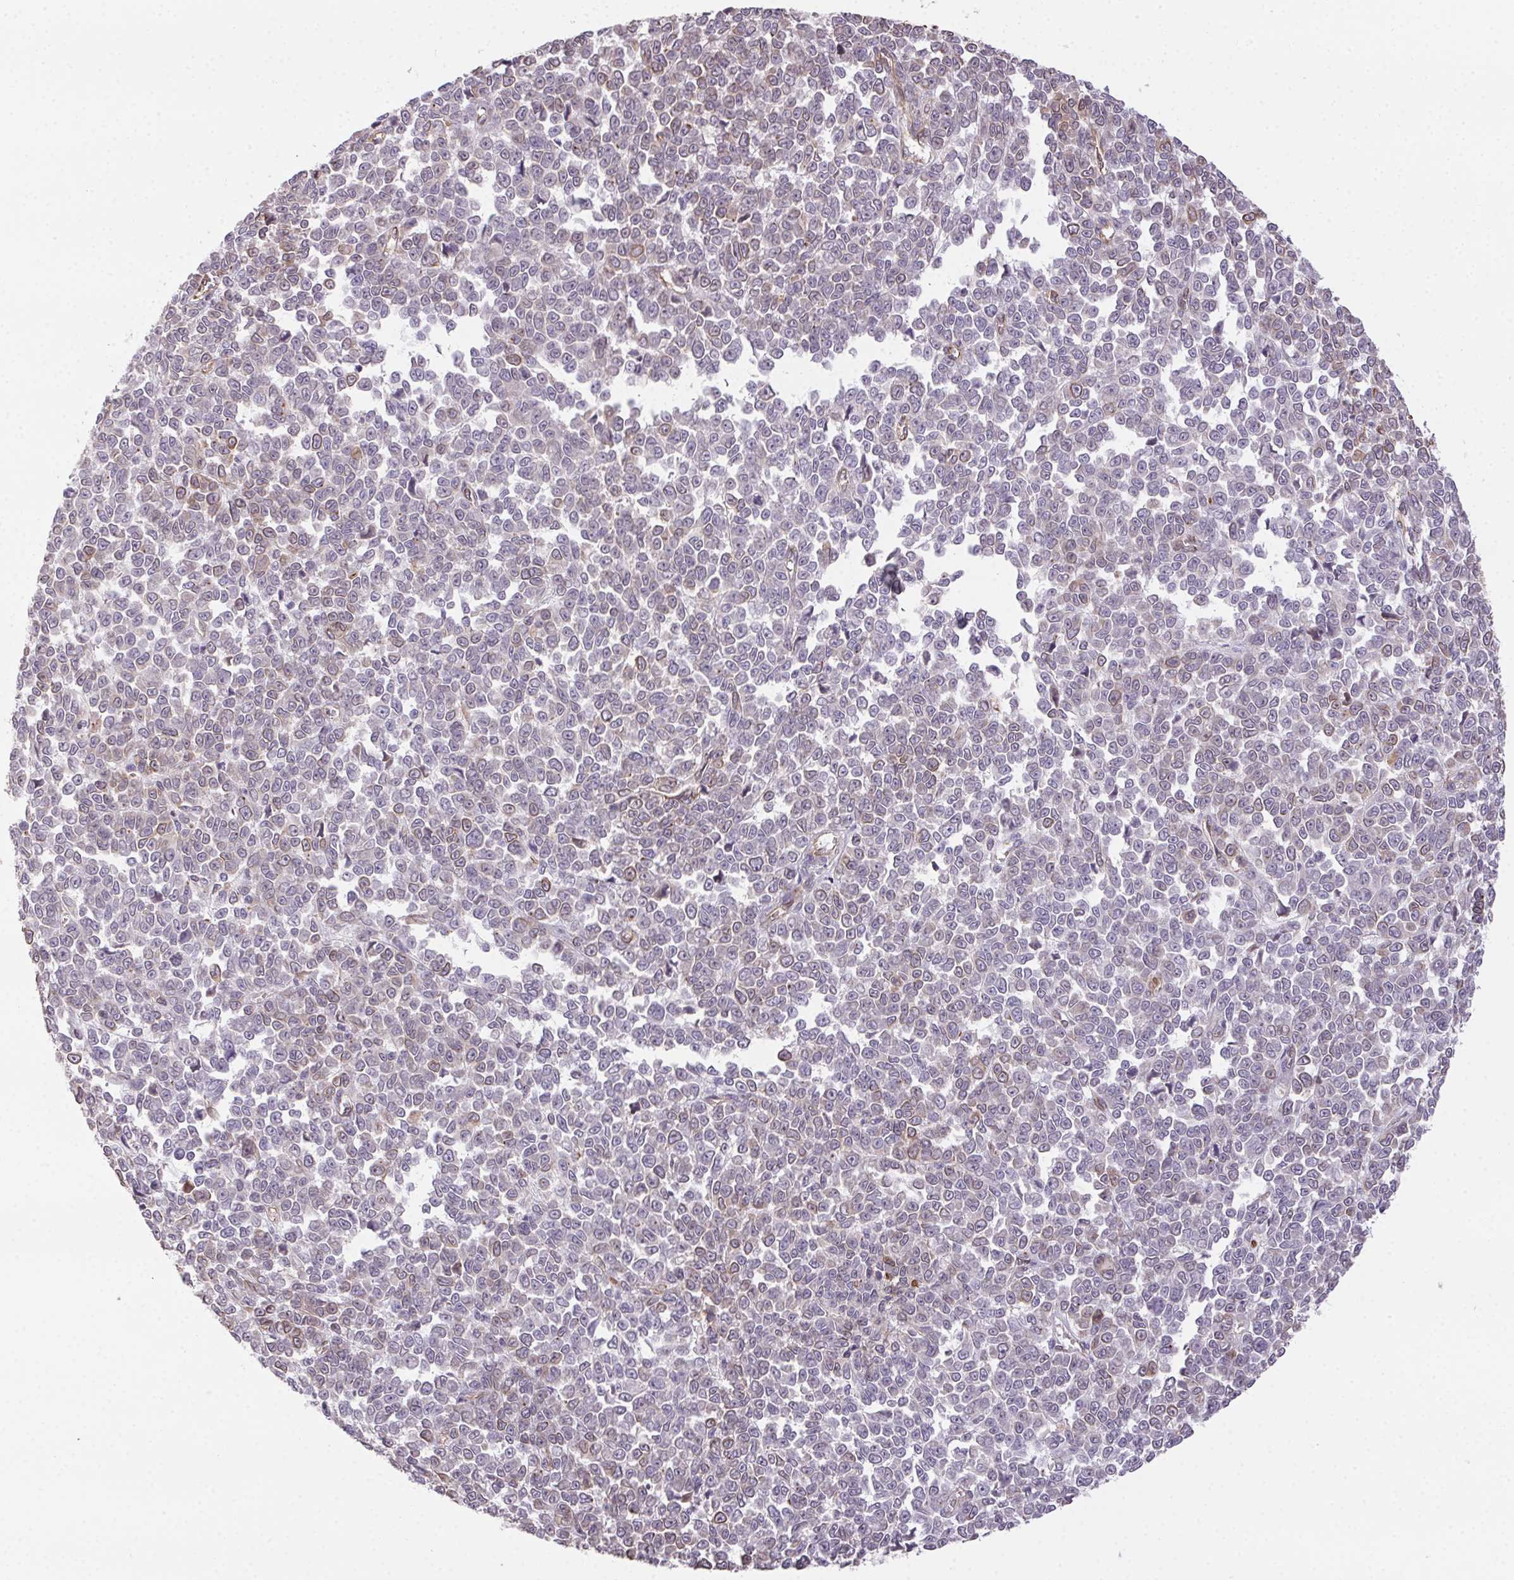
{"staining": {"intensity": "weak", "quantity": "<25%", "location": "cytoplasmic/membranous"}, "tissue": "melanoma", "cell_type": "Tumor cells", "image_type": "cancer", "snomed": [{"axis": "morphology", "description": "Malignant melanoma, NOS"}, {"axis": "topography", "description": "Skin"}], "caption": "This is an immunohistochemistry (IHC) image of melanoma. There is no positivity in tumor cells.", "gene": "PLA2G4F", "patient": {"sex": "female", "age": 95}}